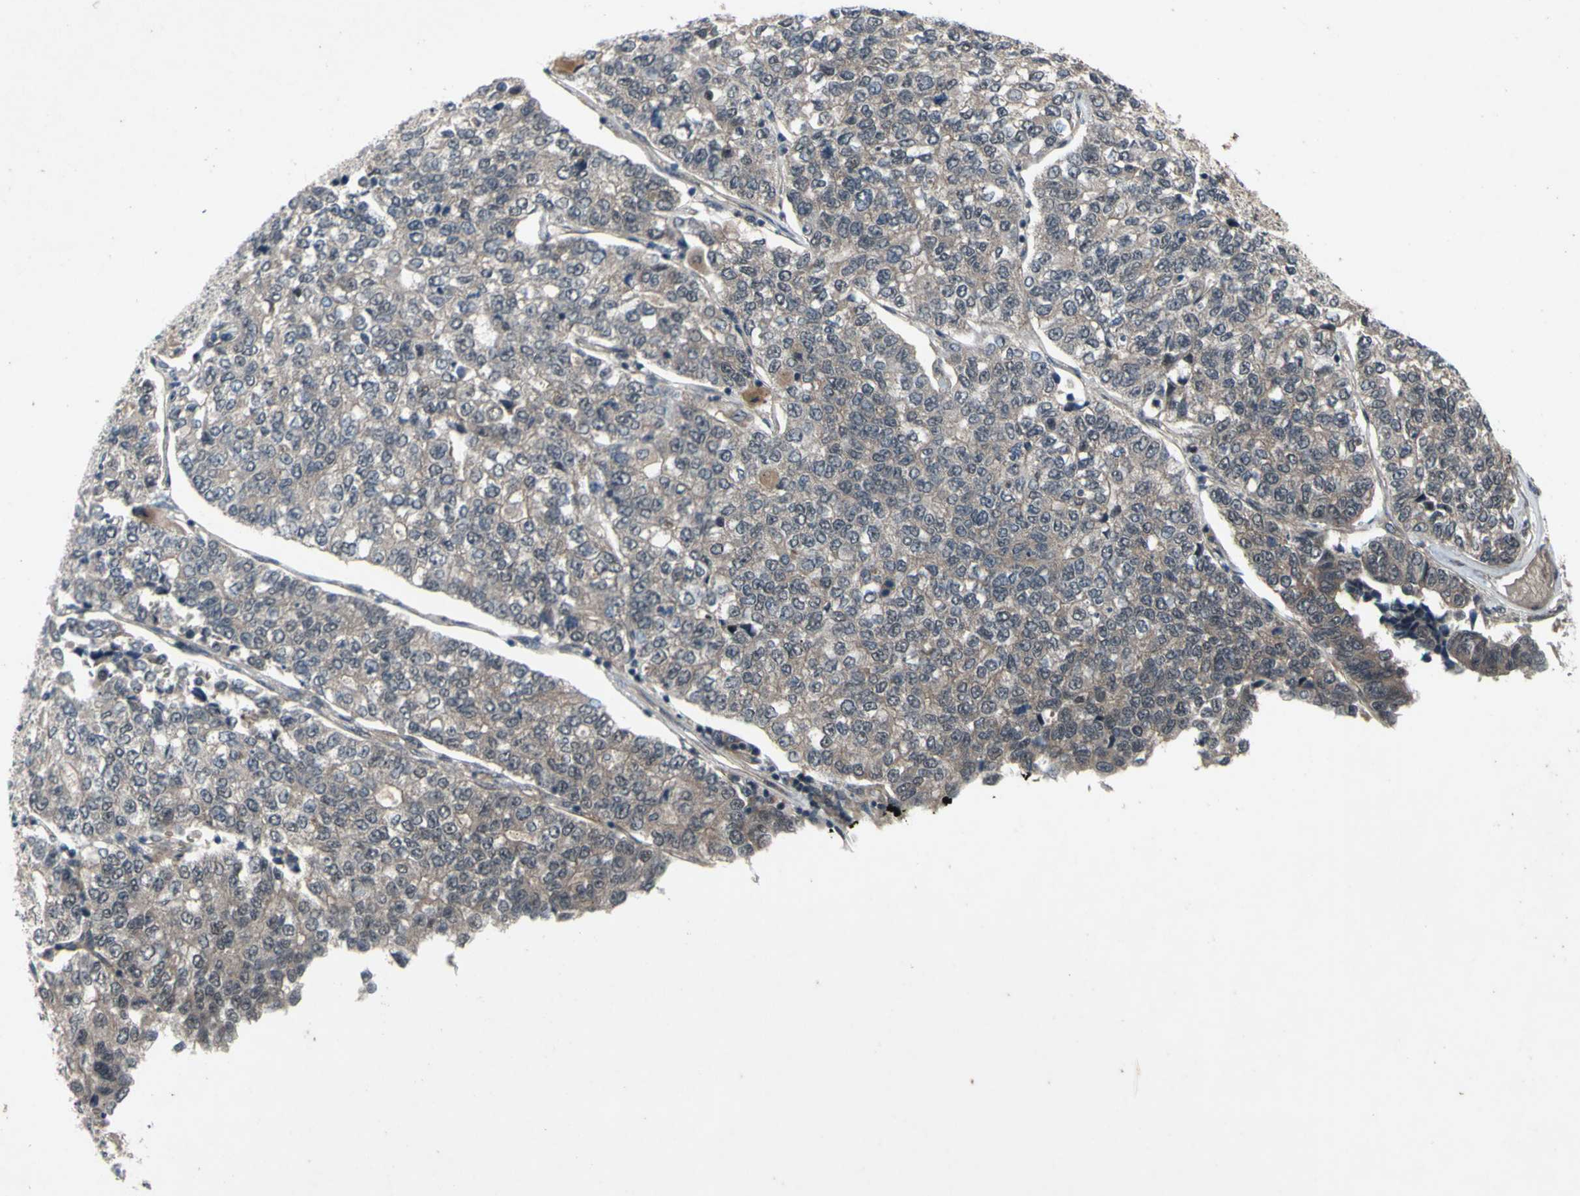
{"staining": {"intensity": "weak", "quantity": ">75%", "location": "cytoplasmic/membranous"}, "tissue": "lung cancer", "cell_type": "Tumor cells", "image_type": "cancer", "snomed": [{"axis": "morphology", "description": "Adenocarcinoma, NOS"}, {"axis": "topography", "description": "Lung"}], "caption": "Immunohistochemical staining of human lung cancer reveals low levels of weak cytoplasmic/membranous protein staining in approximately >75% of tumor cells.", "gene": "TRDMT1", "patient": {"sex": "male", "age": 49}}